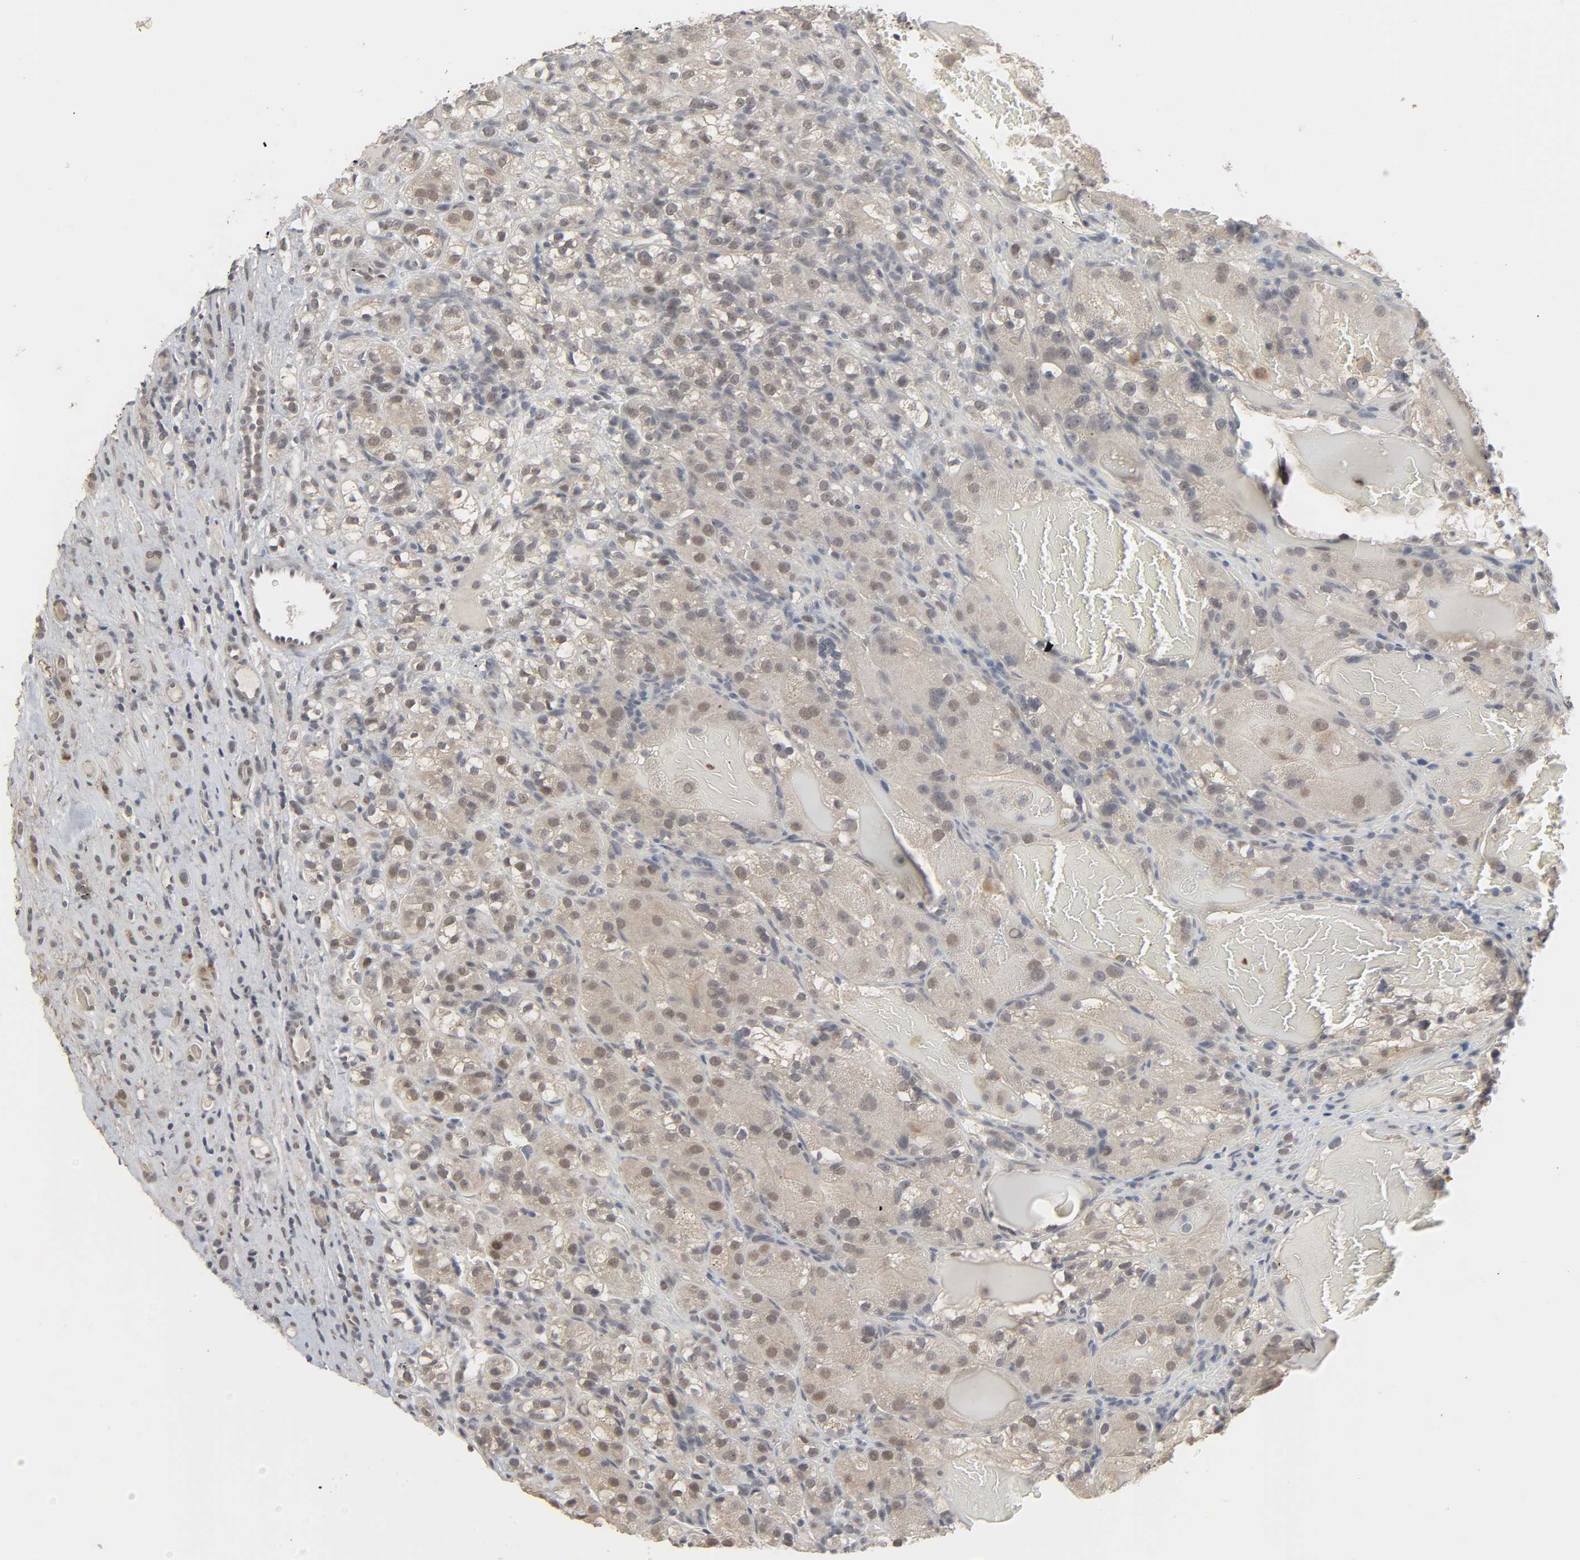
{"staining": {"intensity": "moderate", "quantity": "25%-75%", "location": "nuclear"}, "tissue": "renal cancer", "cell_type": "Tumor cells", "image_type": "cancer", "snomed": [{"axis": "morphology", "description": "Normal tissue, NOS"}, {"axis": "morphology", "description": "Adenocarcinoma, NOS"}, {"axis": "topography", "description": "Kidney"}], "caption": "Adenocarcinoma (renal) stained for a protein demonstrates moderate nuclear positivity in tumor cells. Immunohistochemistry stains the protein of interest in brown and the nuclei are stained blue.", "gene": "ZNF222", "patient": {"sex": "male", "age": 61}}